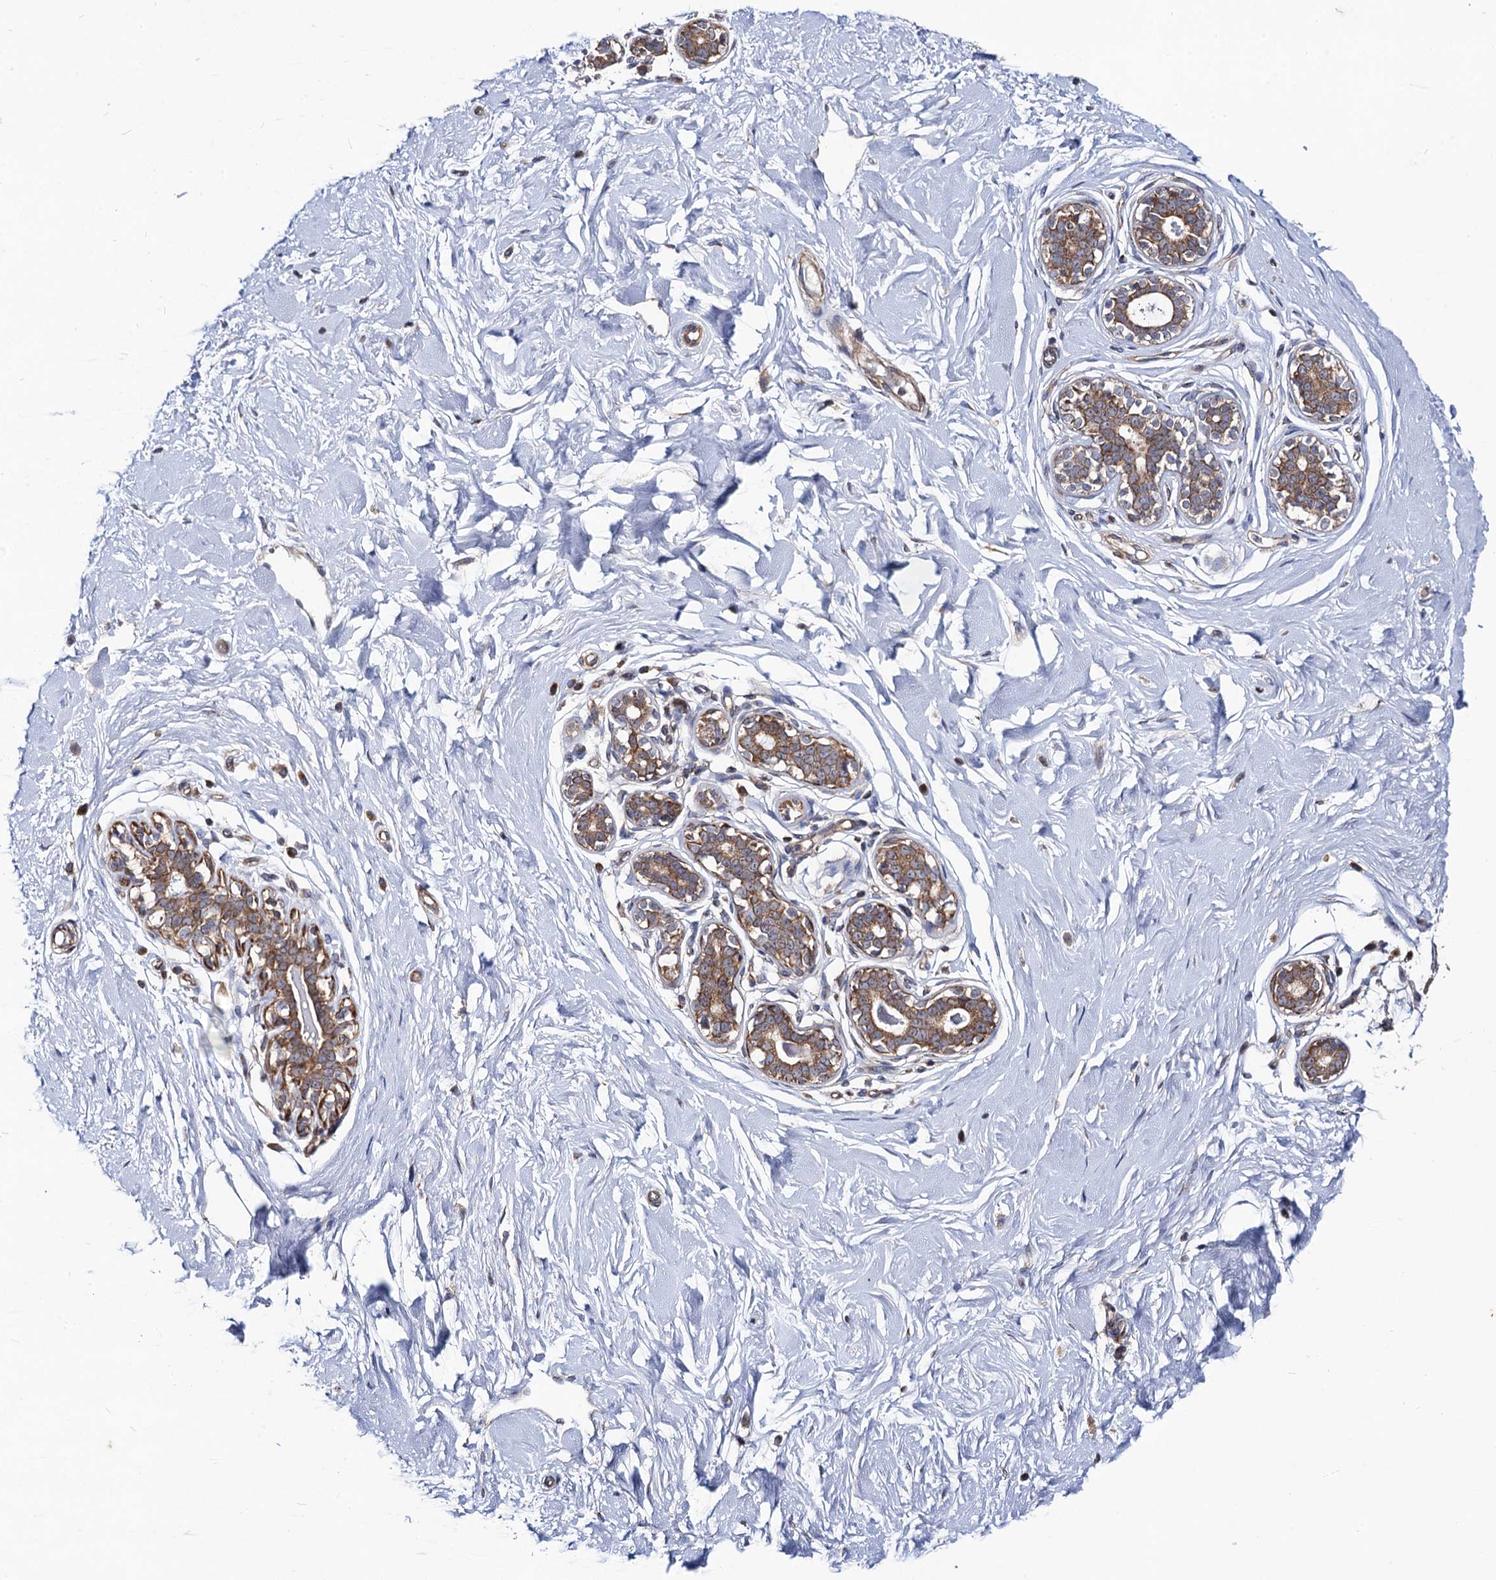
{"staining": {"intensity": "moderate", "quantity": ">75%", "location": "cytoplasmic/membranous"}, "tissue": "breast", "cell_type": "Glandular cells", "image_type": "normal", "snomed": [{"axis": "morphology", "description": "Normal tissue, NOS"}, {"axis": "morphology", "description": "Adenoma, NOS"}, {"axis": "topography", "description": "Breast"}], "caption": "Protein expression analysis of benign human breast reveals moderate cytoplasmic/membranous positivity in about >75% of glandular cells.", "gene": "DYDC1", "patient": {"sex": "female", "age": 23}}